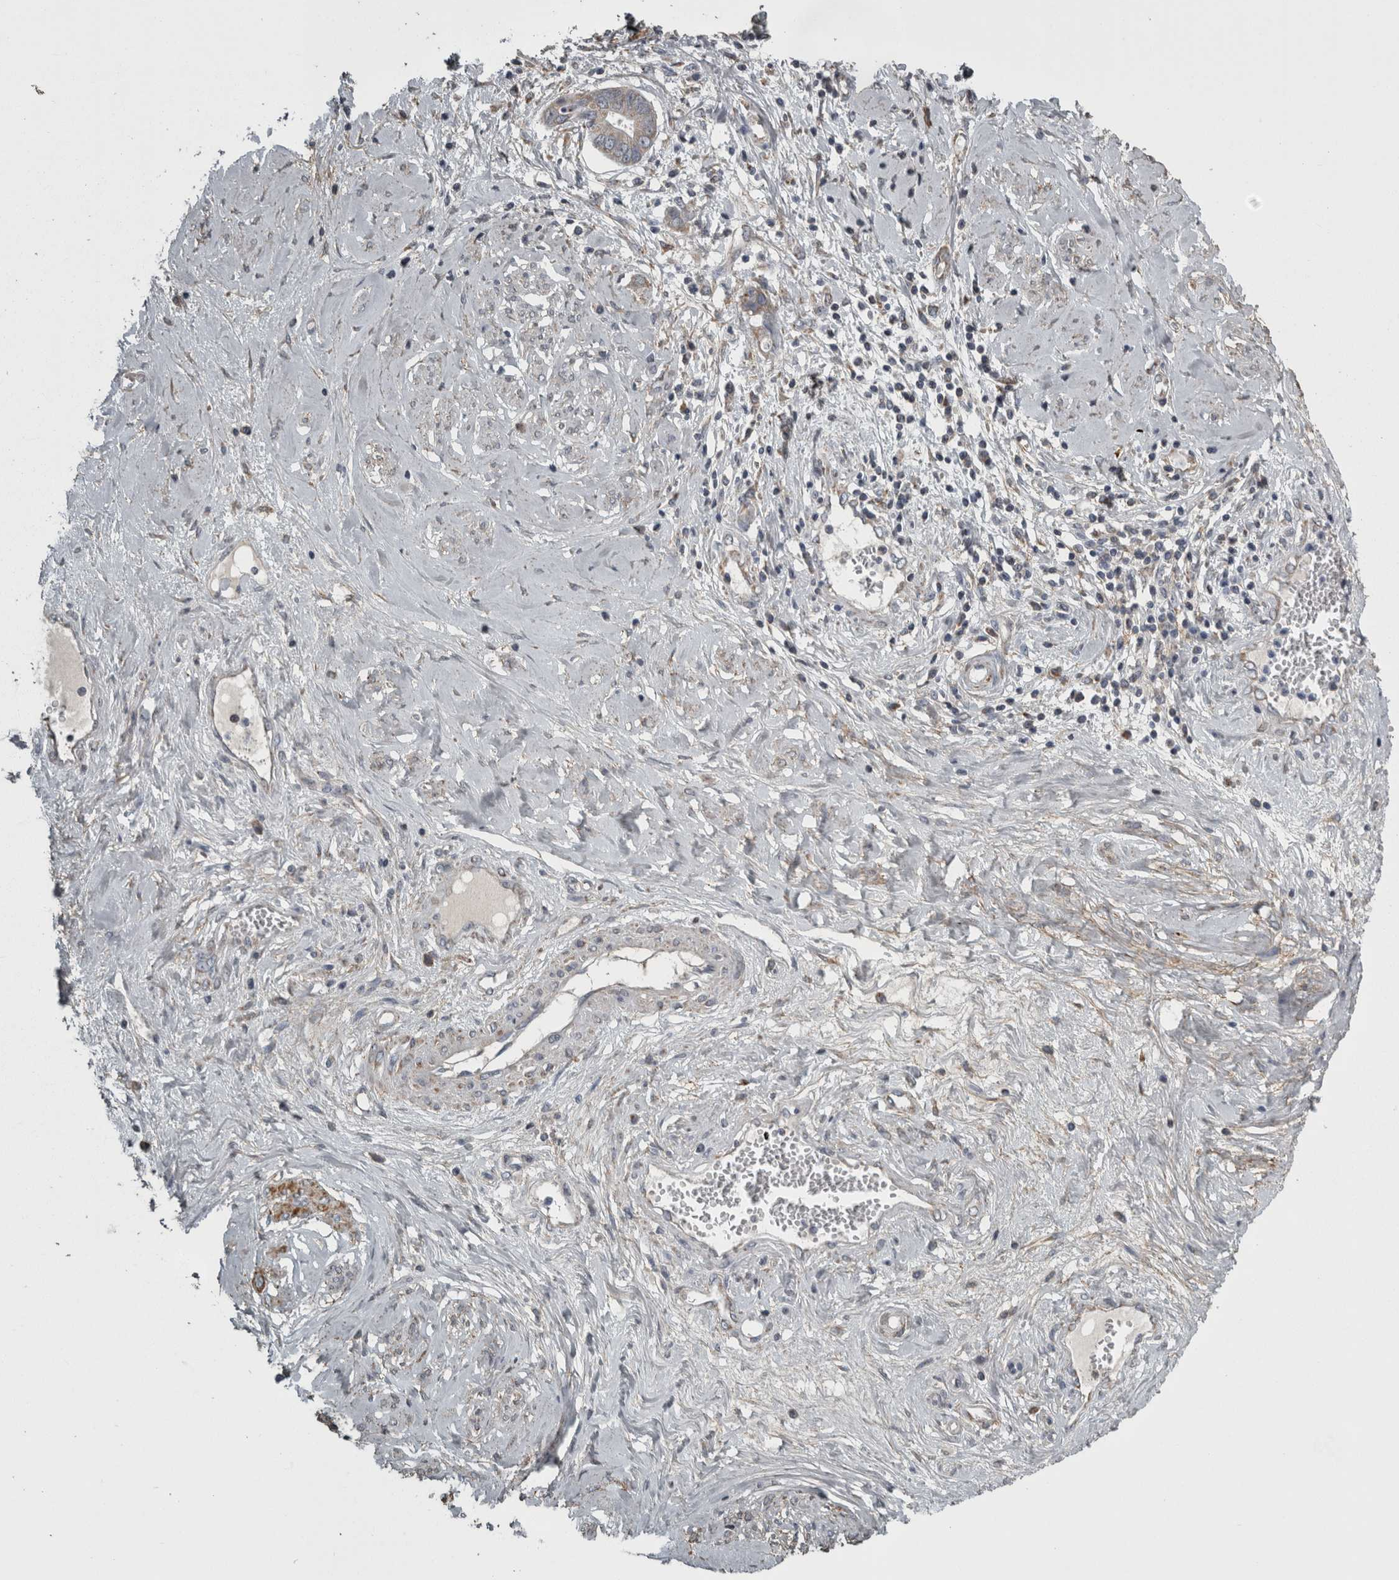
{"staining": {"intensity": "weak", "quantity": "25%-75%", "location": "cytoplasmic/membranous"}, "tissue": "cervical cancer", "cell_type": "Tumor cells", "image_type": "cancer", "snomed": [{"axis": "morphology", "description": "Adenocarcinoma, NOS"}, {"axis": "topography", "description": "Cervix"}], "caption": "Approximately 25%-75% of tumor cells in cervical cancer show weak cytoplasmic/membranous protein expression as visualized by brown immunohistochemical staining.", "gene": "FRK", "patient": {"sex": "female", "age": 44}}